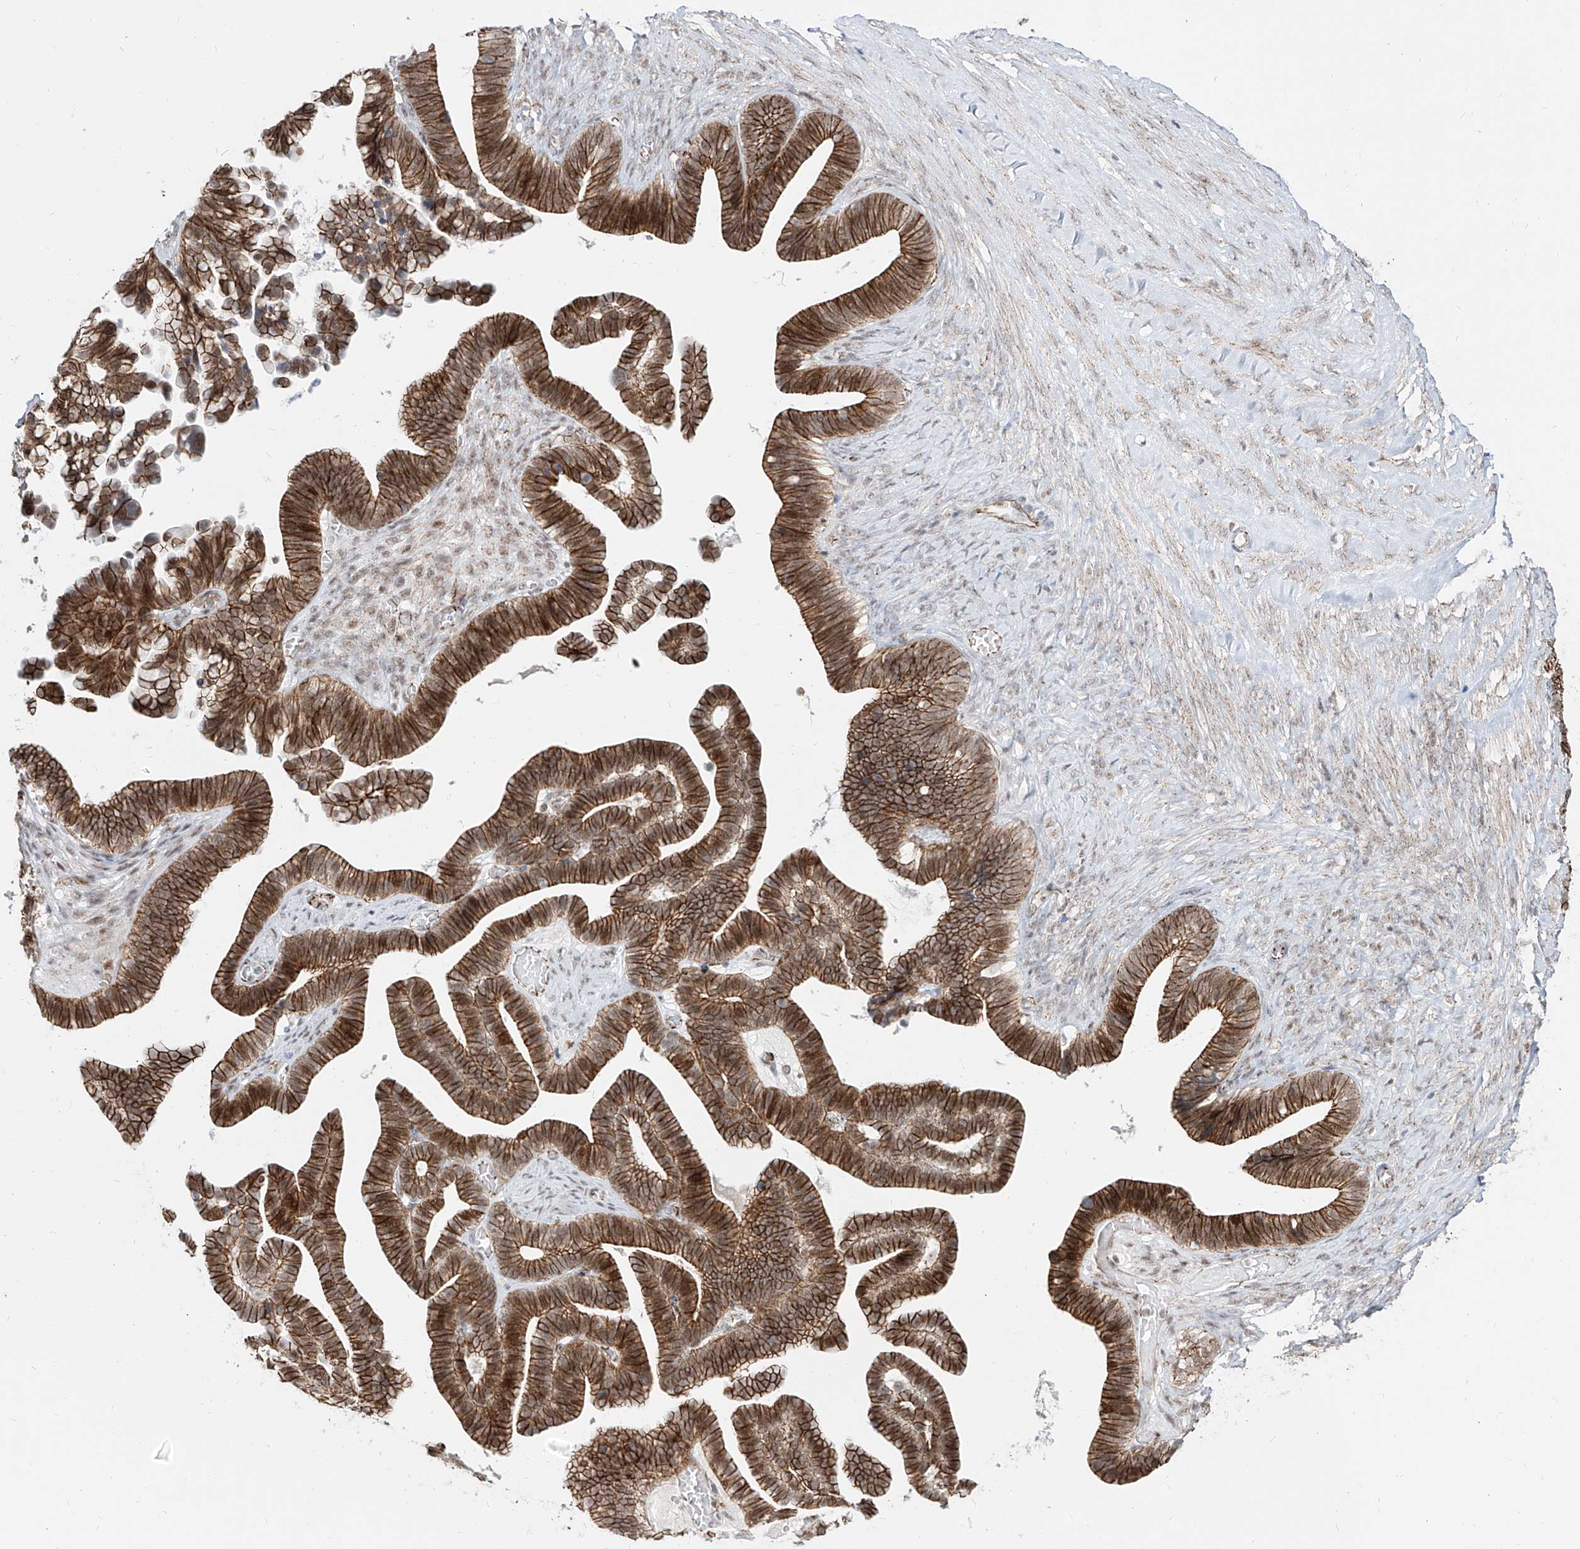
{"staining": {"intensity": "strong", "quantity": ">75%", "location": "cytoplasmic/membranous,nuclear"}, "tissue": "ovarian cancer", "cell_type": "Tumor cells", "image_type": "cancer", "snomed": [{"axis": "morphology", "description": "Cystadenocarcinoma, serous, NOS"}, {"axis": "topography", "description": "Ovary"}], "caption": "A high-resolution histopathology image shows immunohistochemistry staining of ovarian cancer (serous cystadenocarcinoma), which exhibits strong cytoplasmic/membranous and nuclear expression in about >75% of tumor cells. (DAB (3,3'-diaminobenzidine) IHC, brown staining for protein, blue staining for nuclei).", "gene": "ZNF710", "patient": {"sex": "female", "age": 56}}